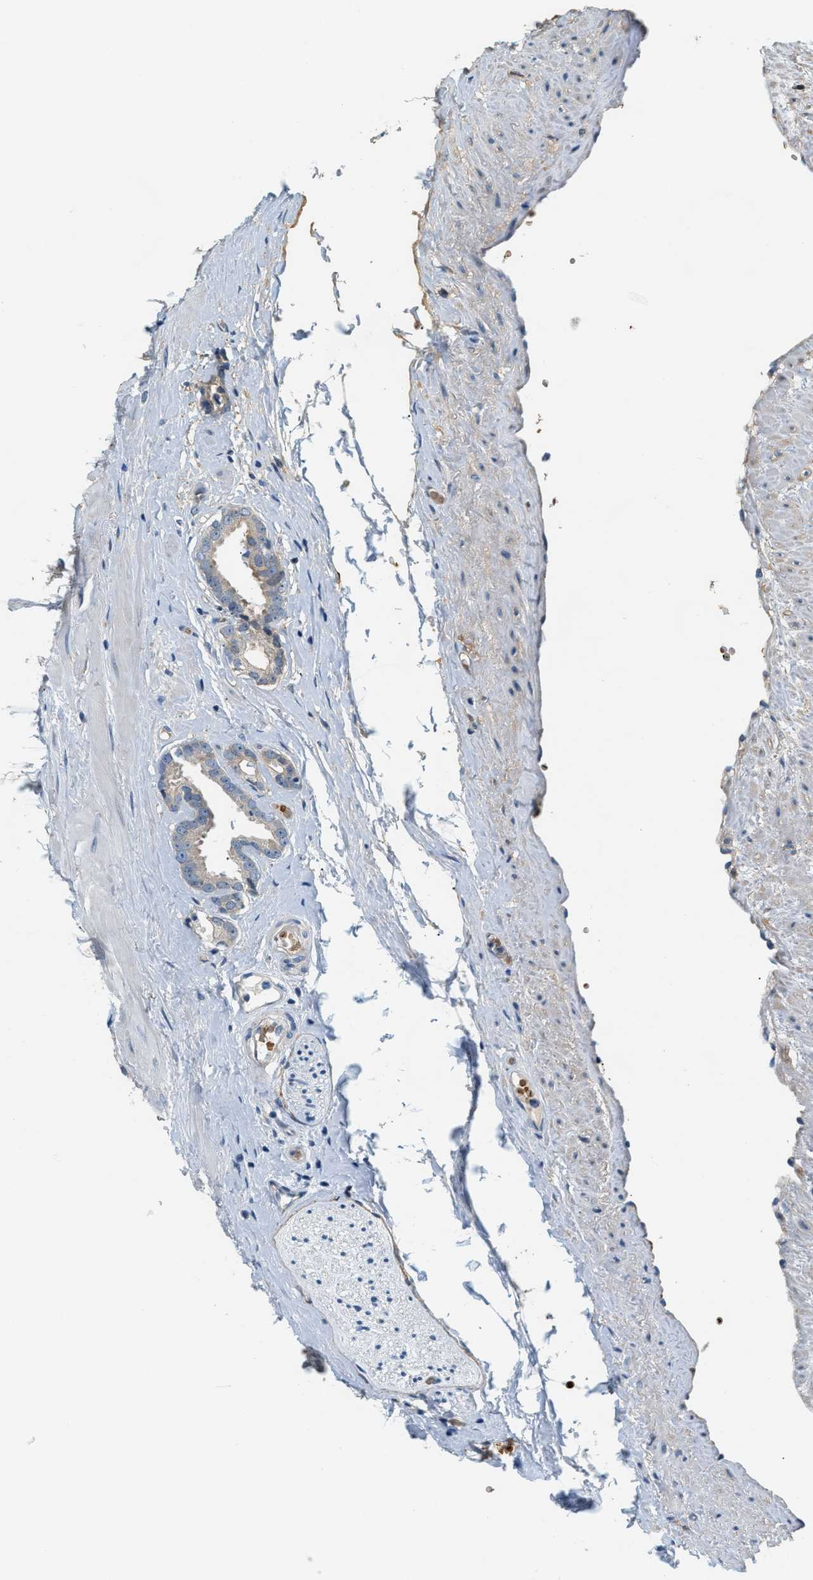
{"staining": {"intensity": "weak", "quantity": "<25%", "location": "cytoplasmic/membranous"}, "tissue": "prostate cancer", "cell_type": "Tumor cells", "image_type": "cancer", "snomed": [{"axis": "morphology", "description": "Adenocarcinoma, Low grade"}, {"axis": "topography", "description": "Prostate"}], "caption": "Tumor cells are negative for protein expression in human adenocarcinoma (low-grade) (prostate).", "gene": "CYTH2", "patient": {"sex": "male", "age": 53}}